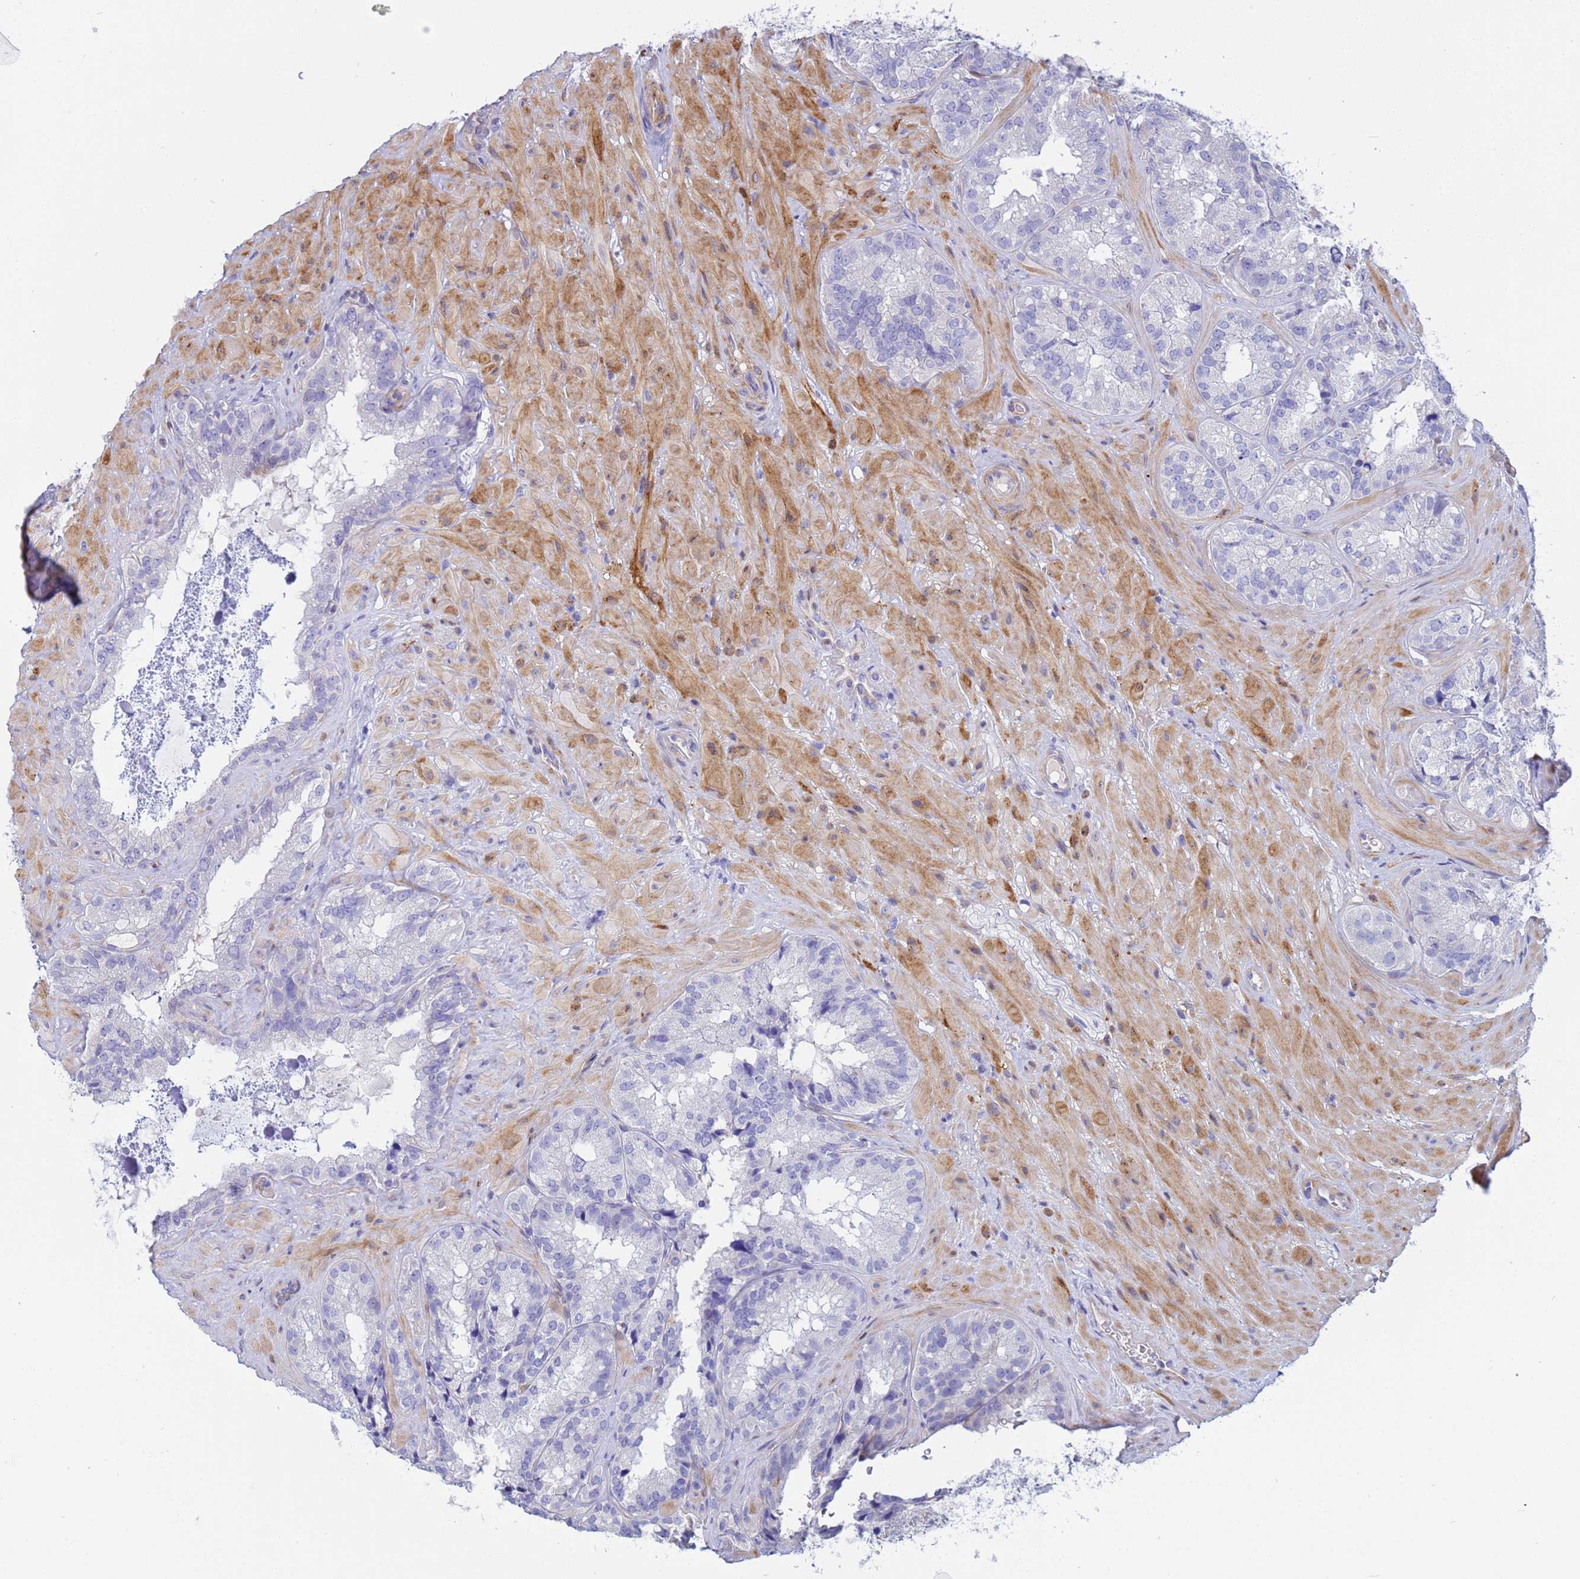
{"staining": {"intensity": "negative", "quantity": "none", "location": "none"}, "tissue": "seminal vesicle", "cell_type": "Glandular cells", "image_type": "normal", "snomed": [{"axis": "morphology", "description": "Normal tissue, NOS"}, {"axis": "topography", "description": "Seminal veicle"}], "caption": "A photomicrograph of seminal vesicle stained for a protein exhibits no brown staining in glandular cells.", "gene": "PPP6R1", "patient": {"sex": "male", "age": 58}}